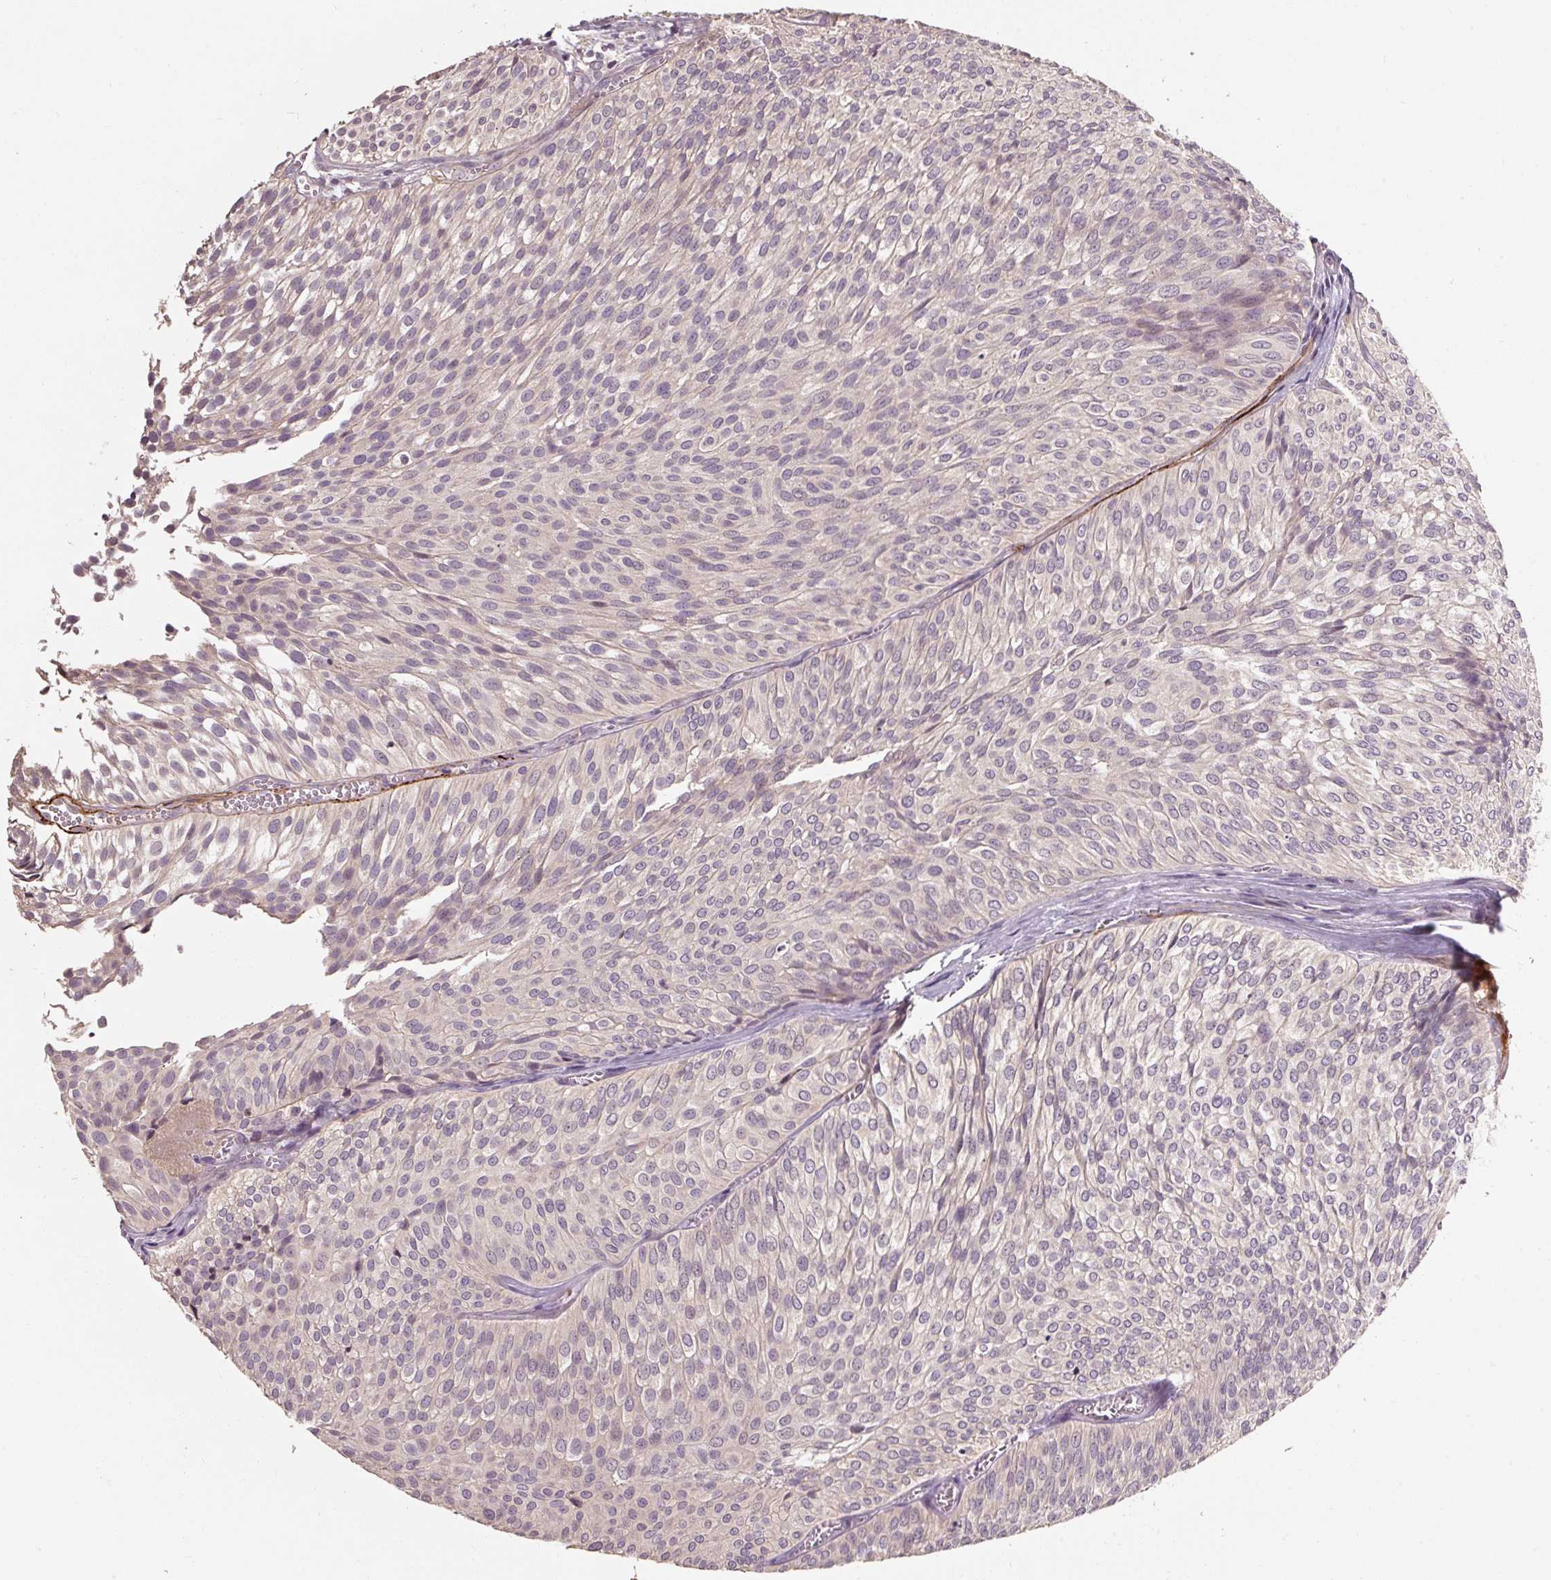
{"staining": {"intensity": "negative", "quantity": "none", "location": "none"}, "tissue": "urothelial cancer", "cell_type": "Tumor cells", "image_type": "cancer", "snomed": [{"axis": "morphology", "description": "Urothelial carcinoma, Low grade"}, {"axis": "topography", "description": "Urinary bladder"}], "caption": "Micrograph shows no protein expression in tumor cells of urothelial cancer tissue.", "gene": "CFAP65", "patient": {"sex": "male", "age": 91}}